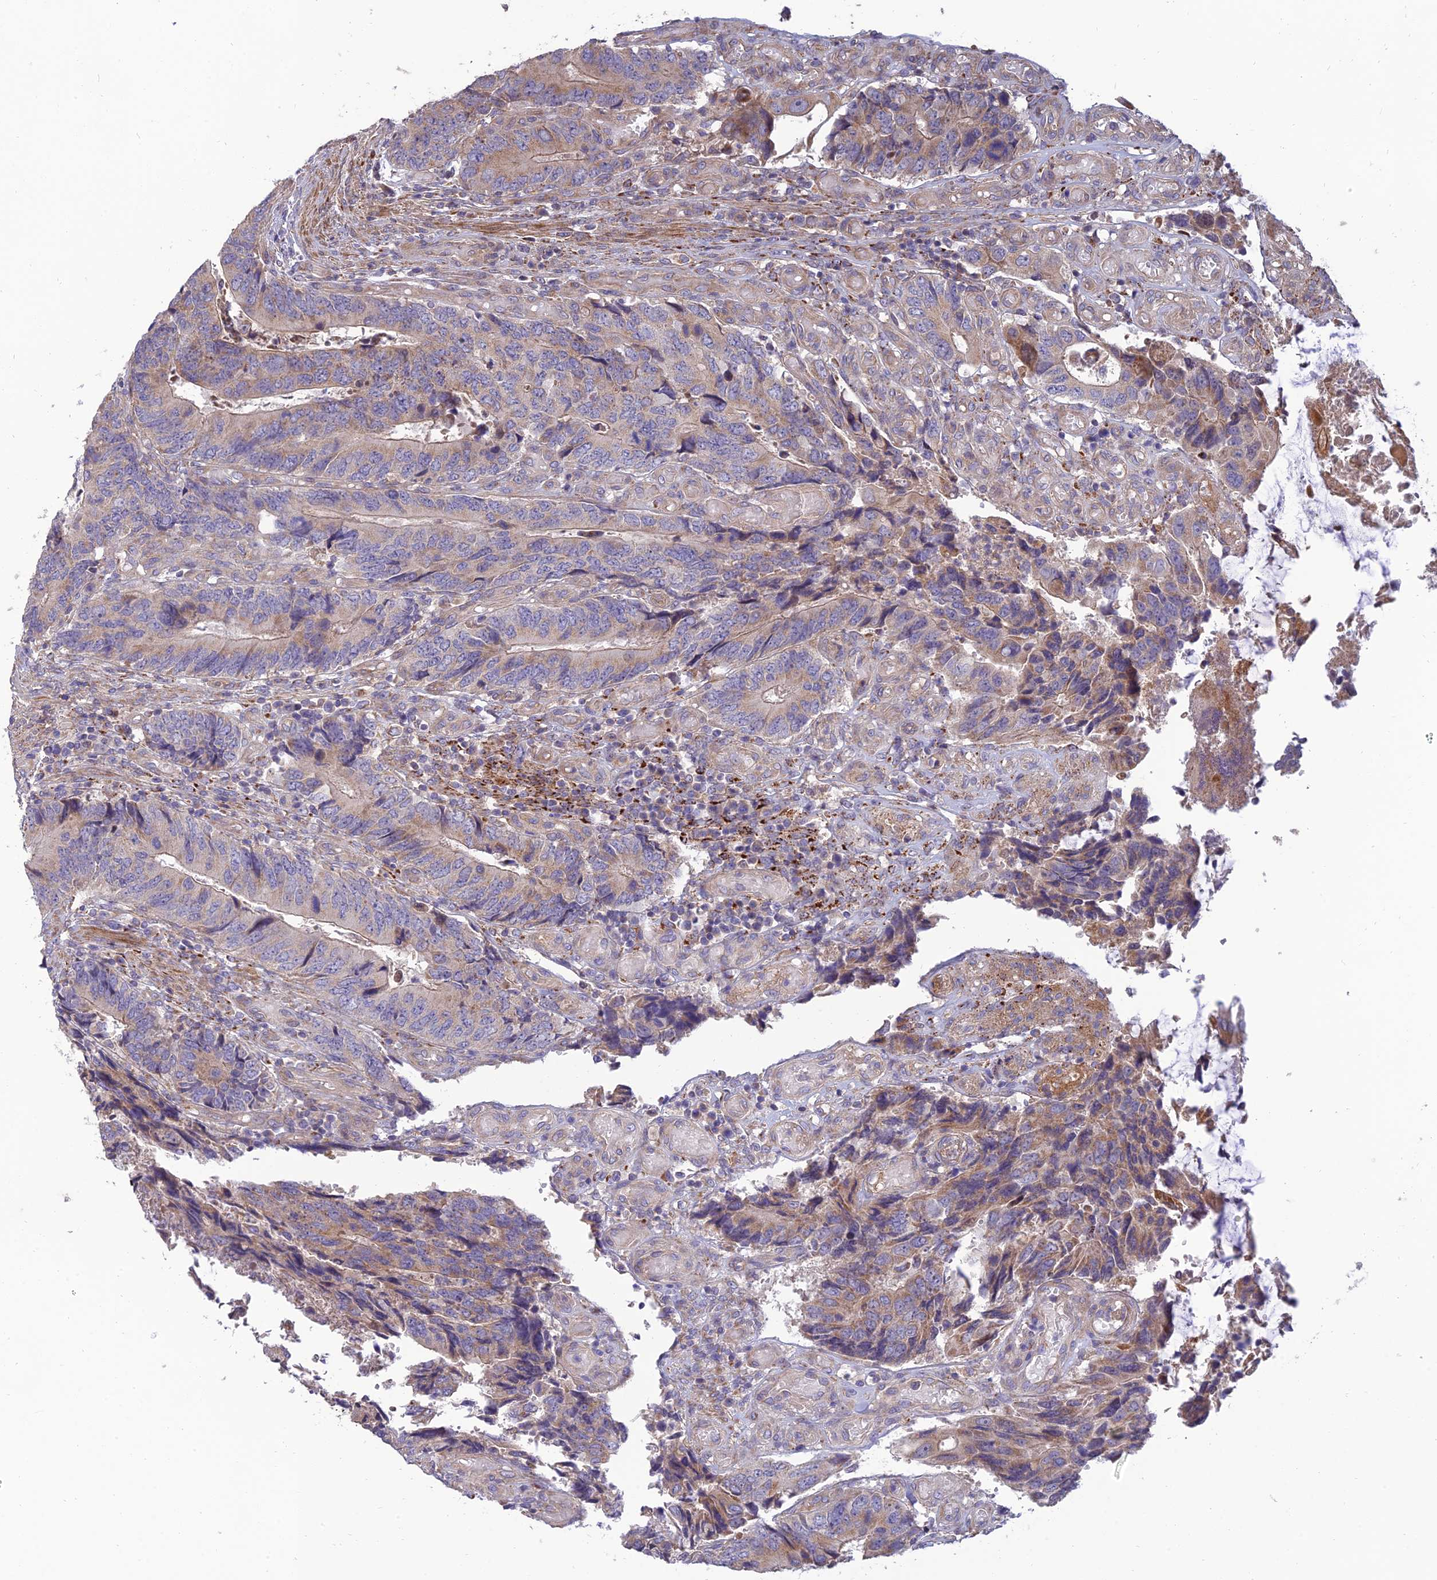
{"staining": {"intensity": "weak", "quantity": "25%-75%", "location": "cytoplasmic/membranous"}, "tissue": "colorectal cancer", "cell_type": "Tumor cells", "image_type": "cancer", "snomed": [{"axis": "morphology", "description": "Adenocarcinoma, NOS"}, {"axis": "topography", "description": "Colon"}], "caption": "Colorectal cancer was stained to show a protein in brown. There is low levels of weak cytoplasmic/membranous expression in approximately 25%-75% of tumor cells.", "gene": "C3orf20", "patient": {"sex": "male", "age": 87}}